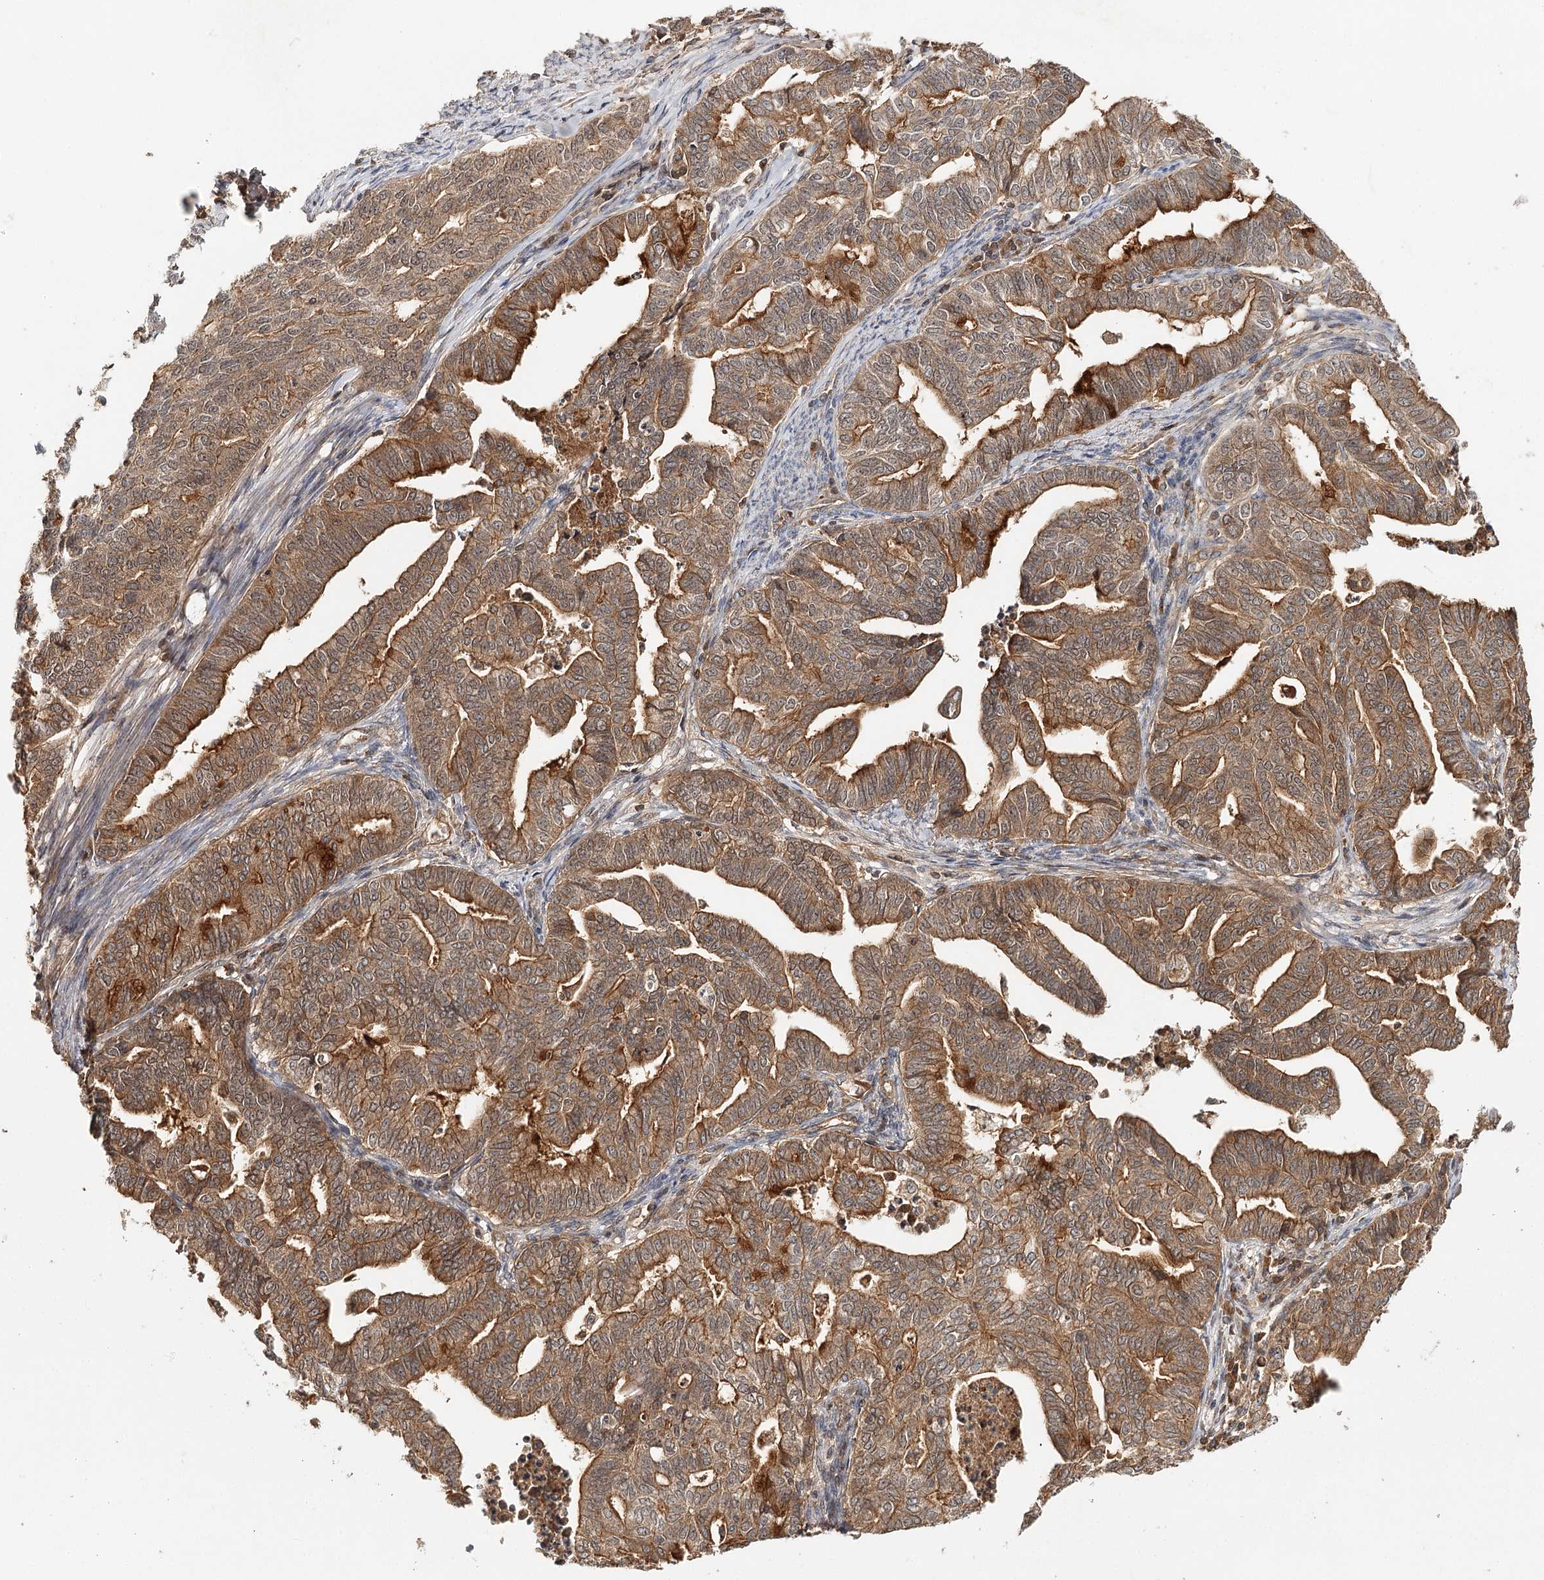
{"staining": {"intensity": "strong", "quantity": ">75%", "location": "cytoplasmic/membranous"}, "tissue": "endometrial cancer", "cell_type": "Tumor cells", "image_type": "cancer", "snomed": [{"axis": "morphology", "description": "Adenocarcinoma, NOS"}, {"axis": "topography", "description": "Endometrium"}], "caption": "Endometrial adenocarcinoma stained with immunohistochemistry shows strong cytoplasmic/membranous staining in approximately >75% of tumor cells.", "gene": "BCR", "patient": {"sex": "female", "age": 79}}